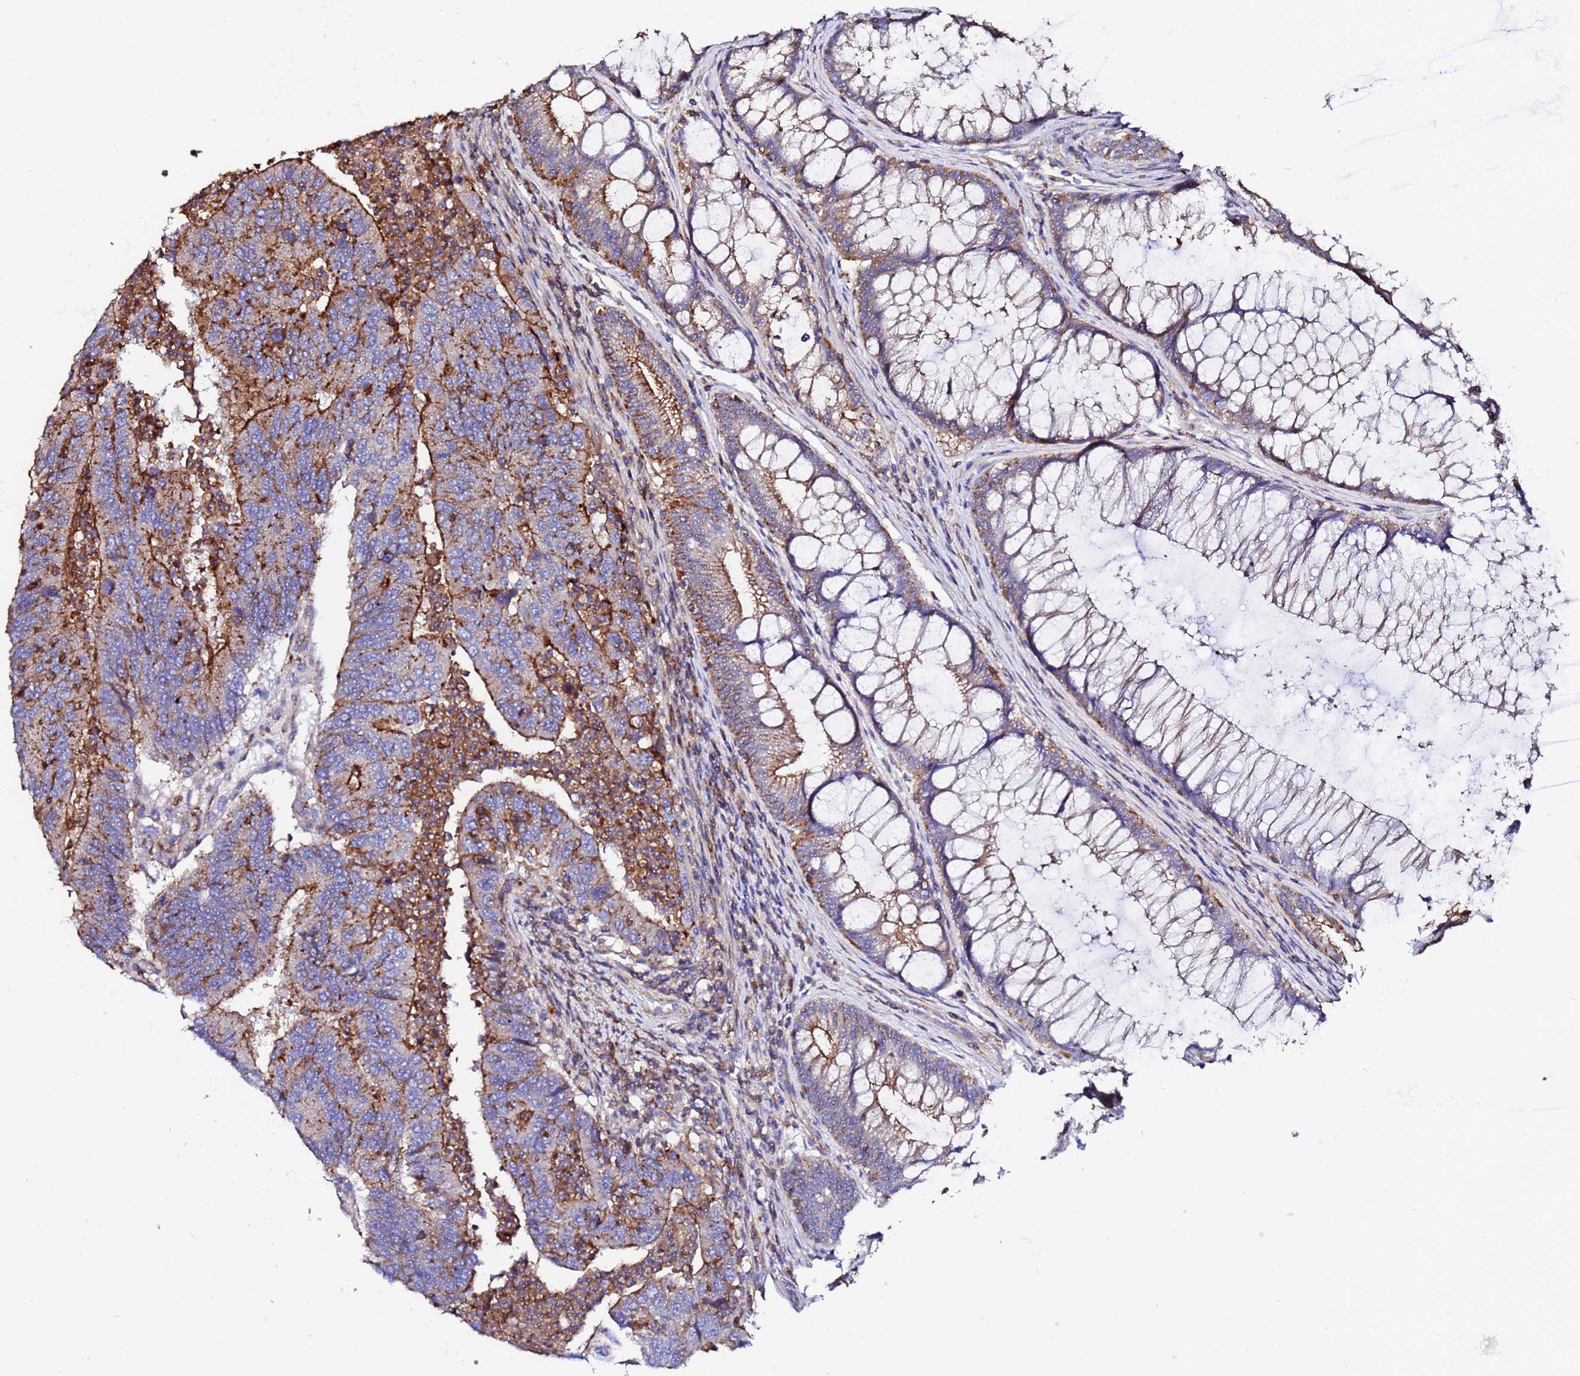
{"staining": {"intensity": "strong", "quantity": "25%-75%", "location": "cytoplasmic/membranous"}, "tissue": "colorectal cancer", "cell_type": "Tumor cells", "image_type": "cancer", "snomed": [{"axis": "morphology", "description": "Adenocarcinoma, NOS"}, {"axis": "topography", "description": "Colon"}], "caption": "High-magnification brightfield microscopy of colorectal cancer stained with DAB (brown) and counterstained with hematoxylin (blue). tumor cells exhibit strong cytoplasmic/membranous positivity is appreciated in about25%-75% of cells.", "gene": "POTEE", "patient": {"sex": "female", "age": 67}}